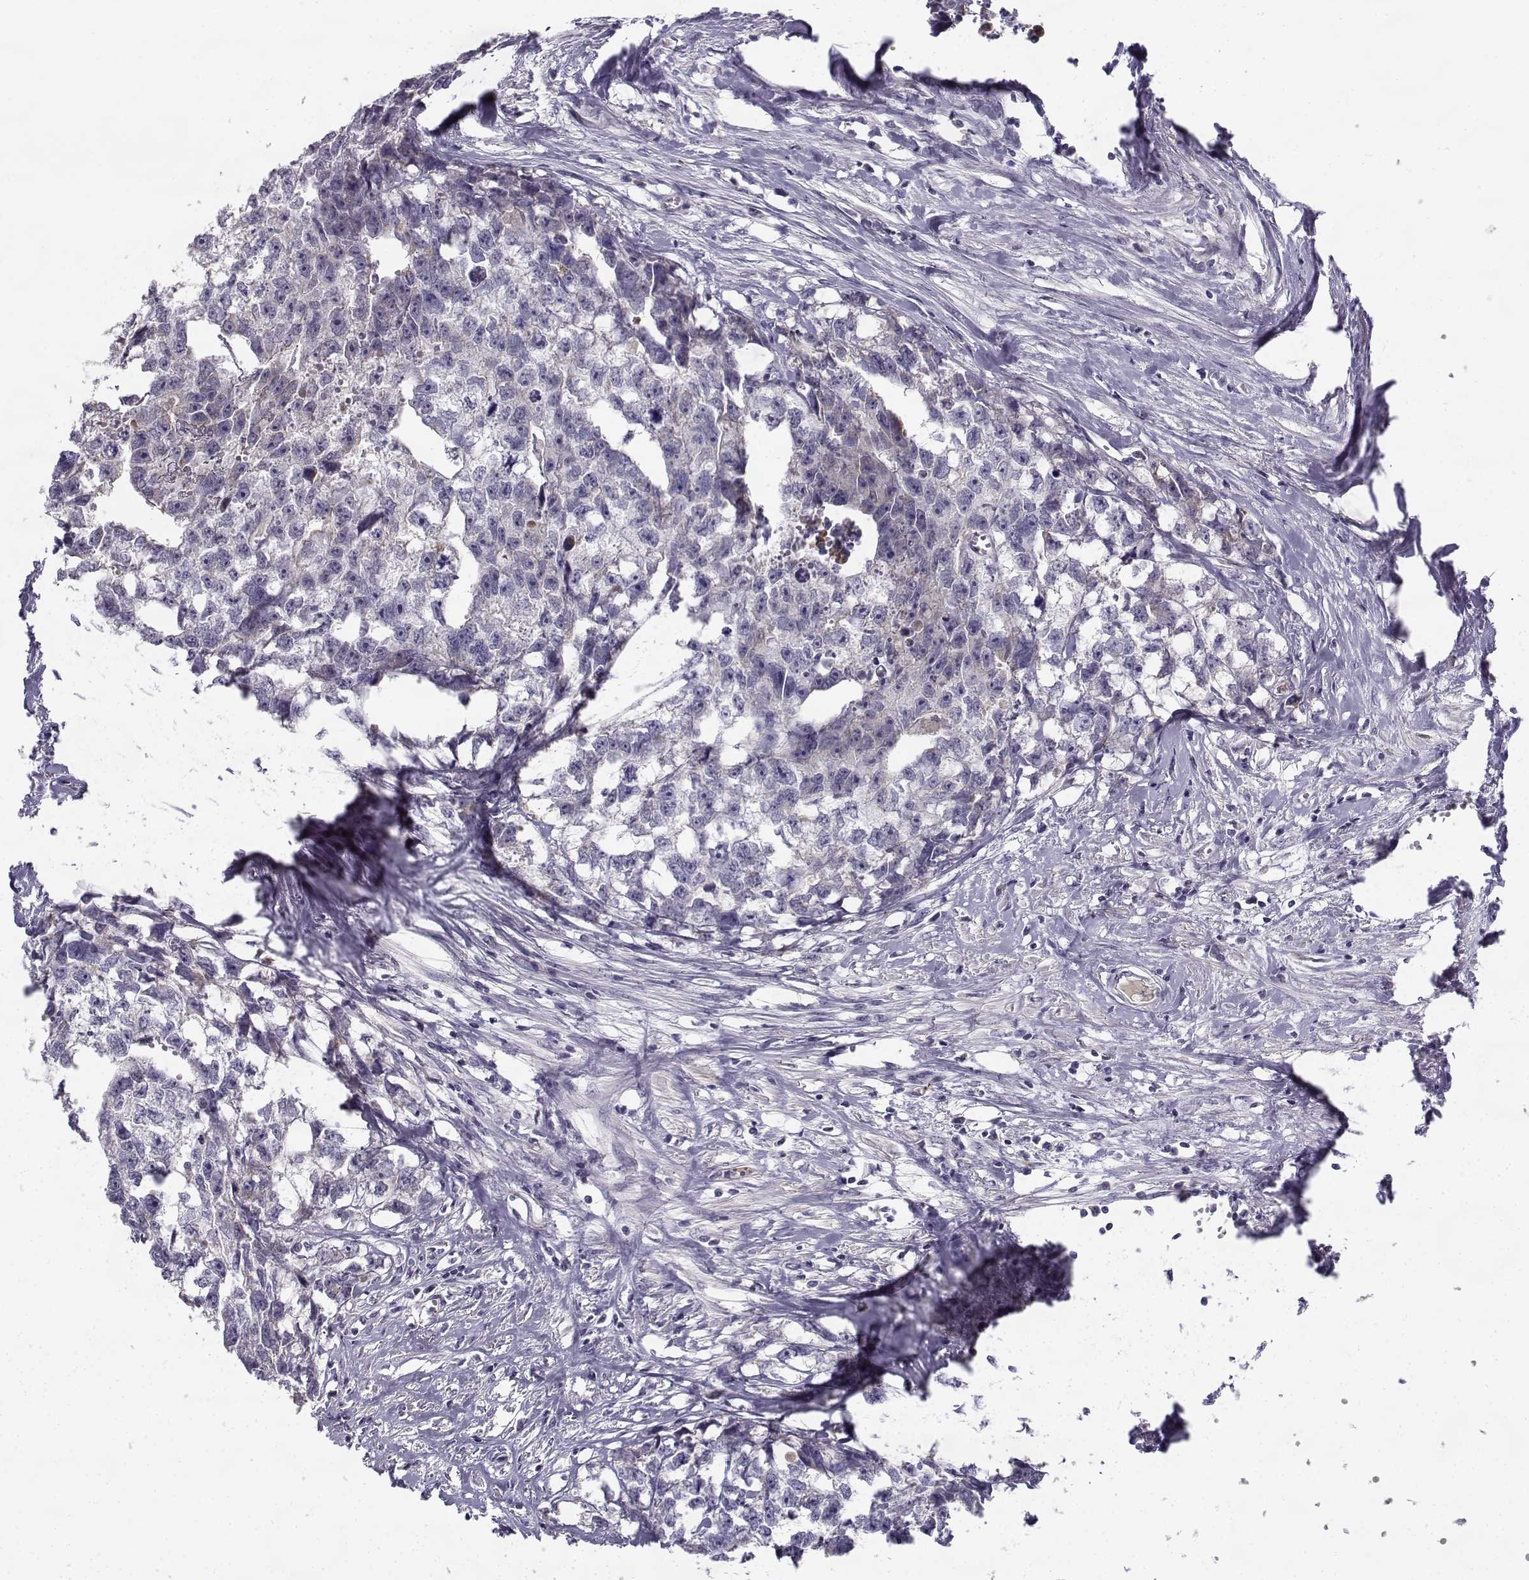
{"staining": {"intensity": "negative", "quantity": "none", "location": "none"}, "tissue": "testis cancer", "cell_type": "Tumor cells", "image_type": "cancer", "snomed": [{"axis": "morphology", "description": "Carcinoma, Embryonal, NOS"}, {"axis": "morphology", "description": "Teratoma, malignant, NOS"}, {"axis": "topography", "description": "Testis"}], "caption": "IHC micrograph of neoplastic tissue: testis cancer (malignant teratoma) stained with DAB (3,3'-diaminobenzidine) exhibits no significant protein staining in tumor cells. Nuclei are stained in blue.", "gene": "CREB3L3", "patient": {"sex": "male", "age": 44}}